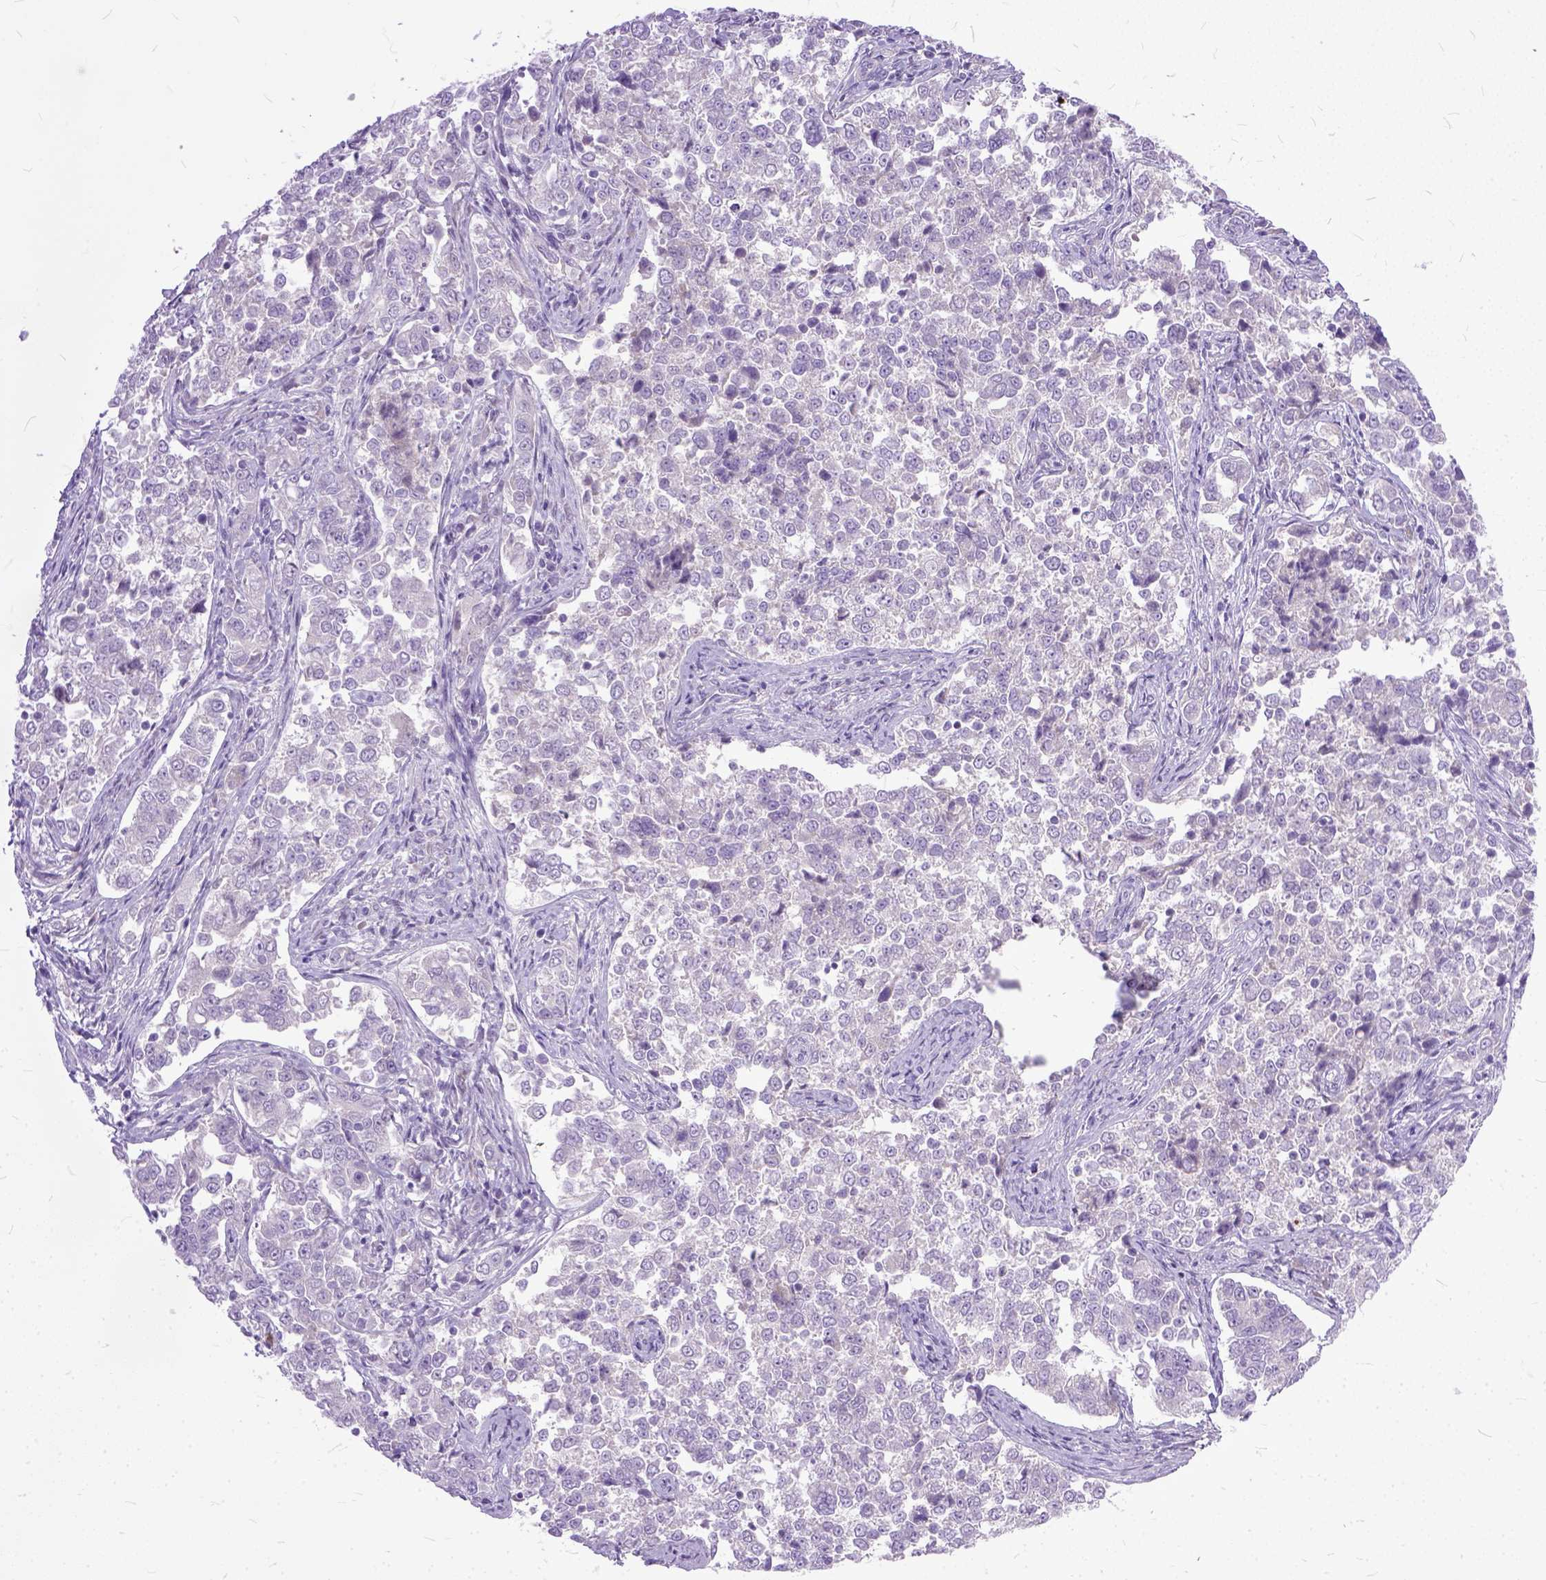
{"staining": {"intensity": "negative", "quantity": "none", "location": "none"}, "tissue": "endometrial cancer", "cell_type": "Tumor cells", "image_type": "cancer", "snomed": [{"axis": "morphology", "description": "Adenocarcinoma, NOS"}, {"axis": "topography", "description": "Endometrium"}], "caption": "This is a micrograph of immunohistochemistry (IHC) staining of endometrial adenocarcinoma, which shows no staining in tumor cells.", "gene": "TCEAL7", "patient": {"sex": "female", "age": 43}}